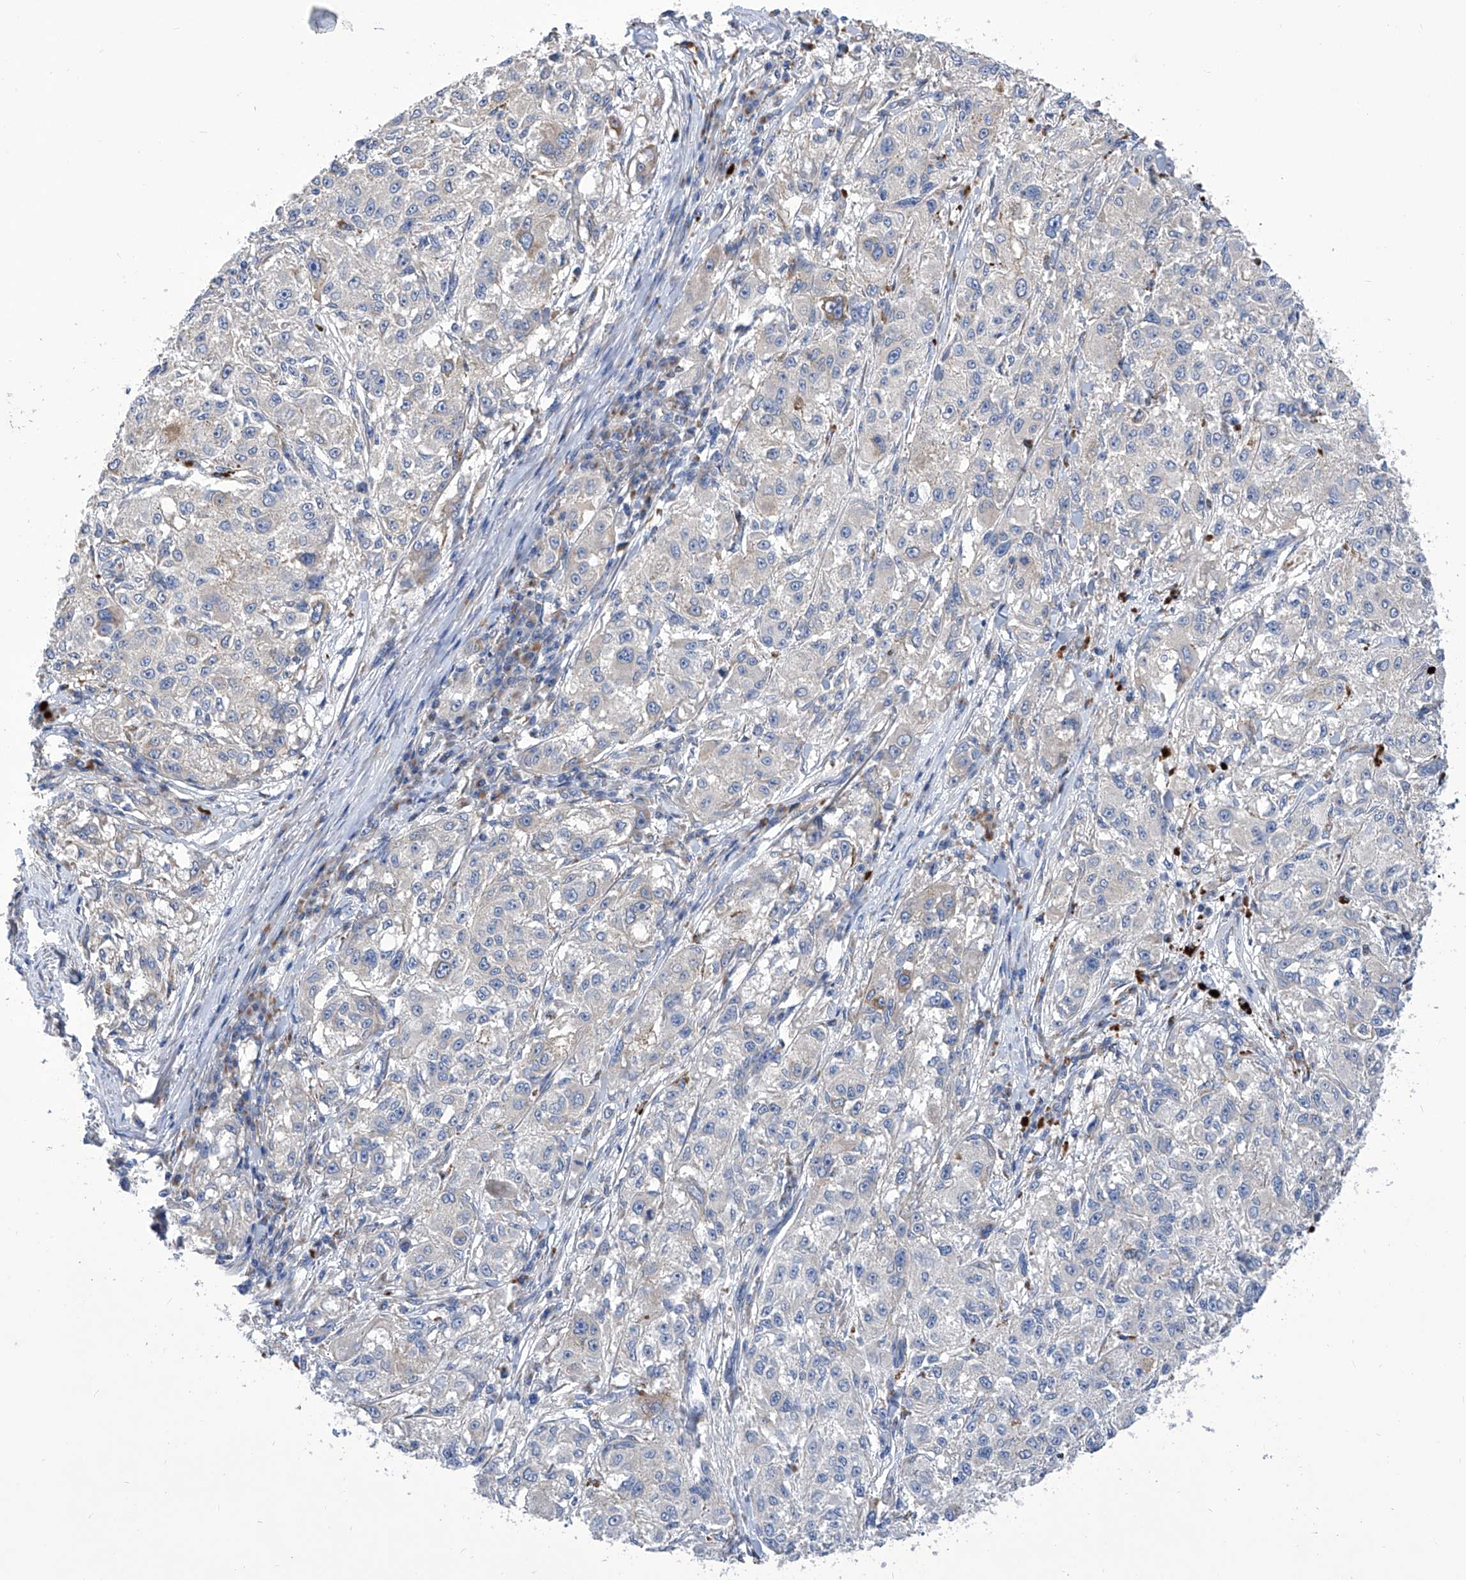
{"staining": {"intensity": "negative", "quantity": "none", "location": "none"}, "tissue": "melanoma", "cell_type": "Tumor cells", "image_type": "cancer", "snomed": [{"axis": "morphology", "description": "Necrosis, NOS"}, {"axis": "morphology", "description": "Malignant melanoma, NOS"}, {"axis": "topography", "description": "Skin"}], "caption": "Malignant melanoma was stained to show a protein in brown. There is no significant expression in tumor cells.", "gene": "TJAP1", "patient": {"sex": "female", "age": 87}}